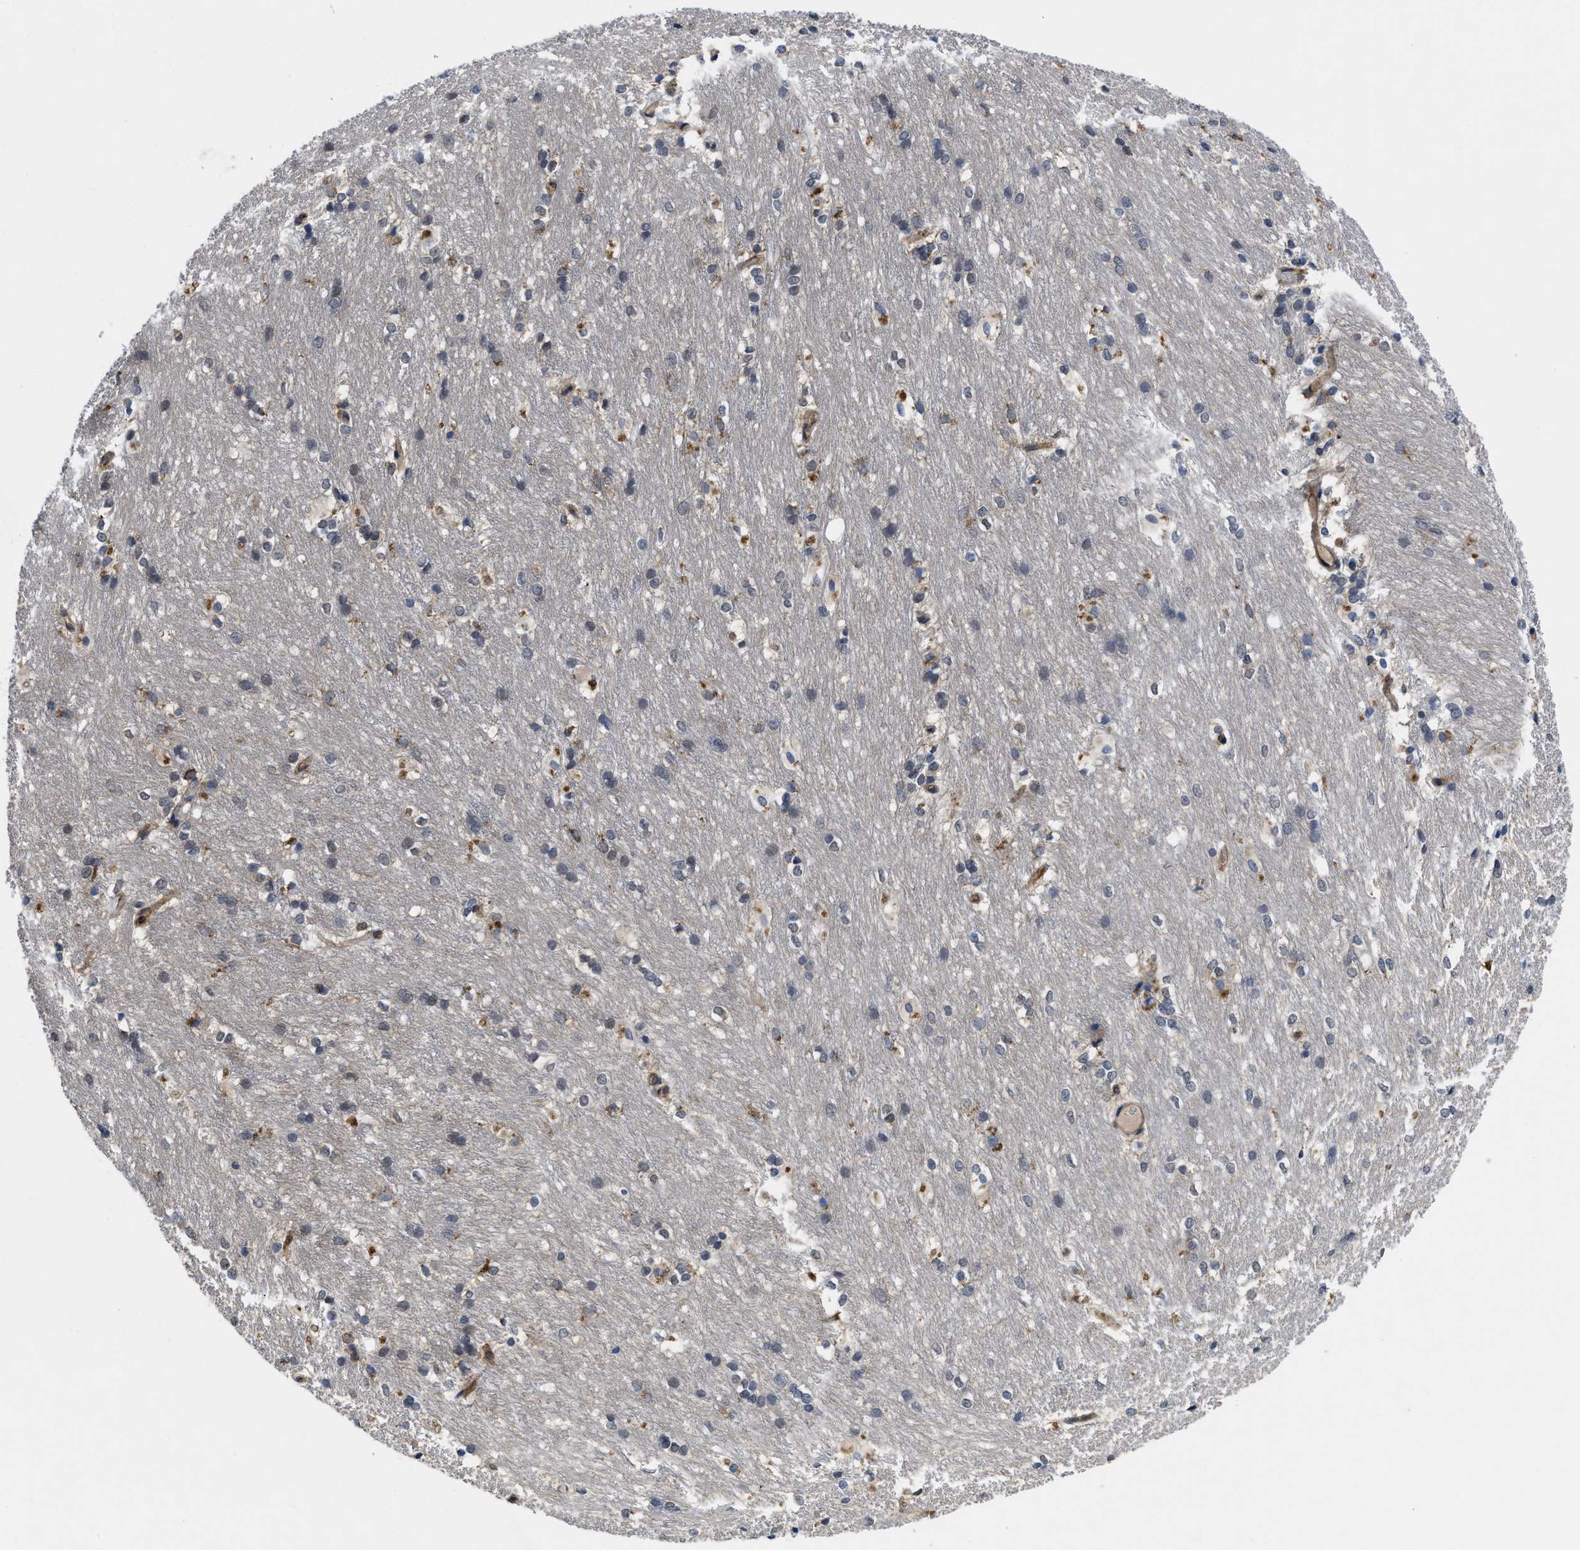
{"staining": {"intensity": "moderate", "quantity": "<25%", "location": "cytoplasmic/membranous"}, "tissue": "caudate", "cell_type": "Glial cells", "image_type": "normal", "snomed": [{"axis": "morphology", "description": "Normal tissue, NOS"}, {"axis": "topography", "description": "Lateral ventricle wall"}], "caption": "Moderate cytoplasmic/membranous staining for a protein is seen in approximately <25% of glial cells of benign caudate using immunohistochemistry.", "gene": "PKD2", "patient": {"sex": "female", "age": 19}}